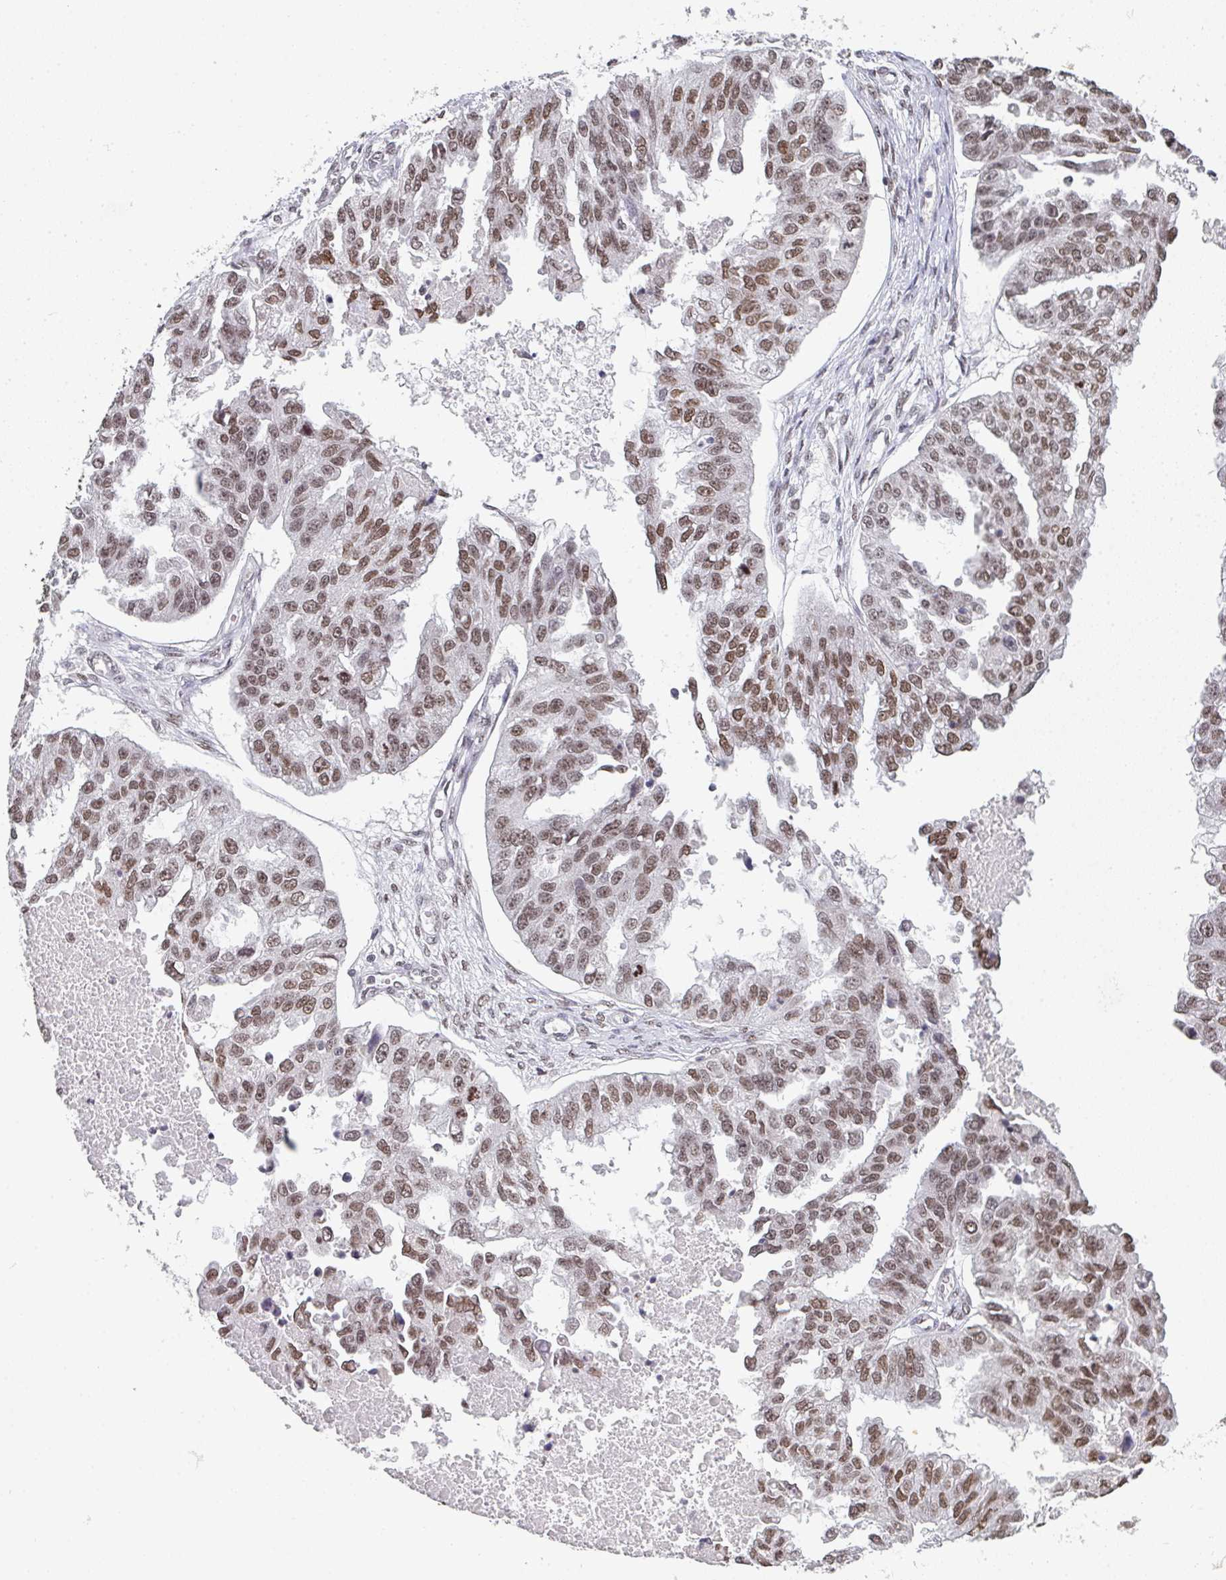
{"staining": {"intensity": "moderate", "quantity": ">75%", "location": "nuclear"}, "tissue": "ovarian cancer", "cell_type": "Tumor cells", "image_type": "cancer", "snomed": [{"axis": "morphology", "description": "Cystadenocarcinoma, serous, NOS"}, {"axis": "topography", "description": "Ovary"}], "caption": "Ovarian cancer (serous cystadenocarcinoma) tissue displays moderate nuclear staining in about >75% of tumor cells", "gene": "DKC1", "patient": {"sex": "female", "age": 58}}